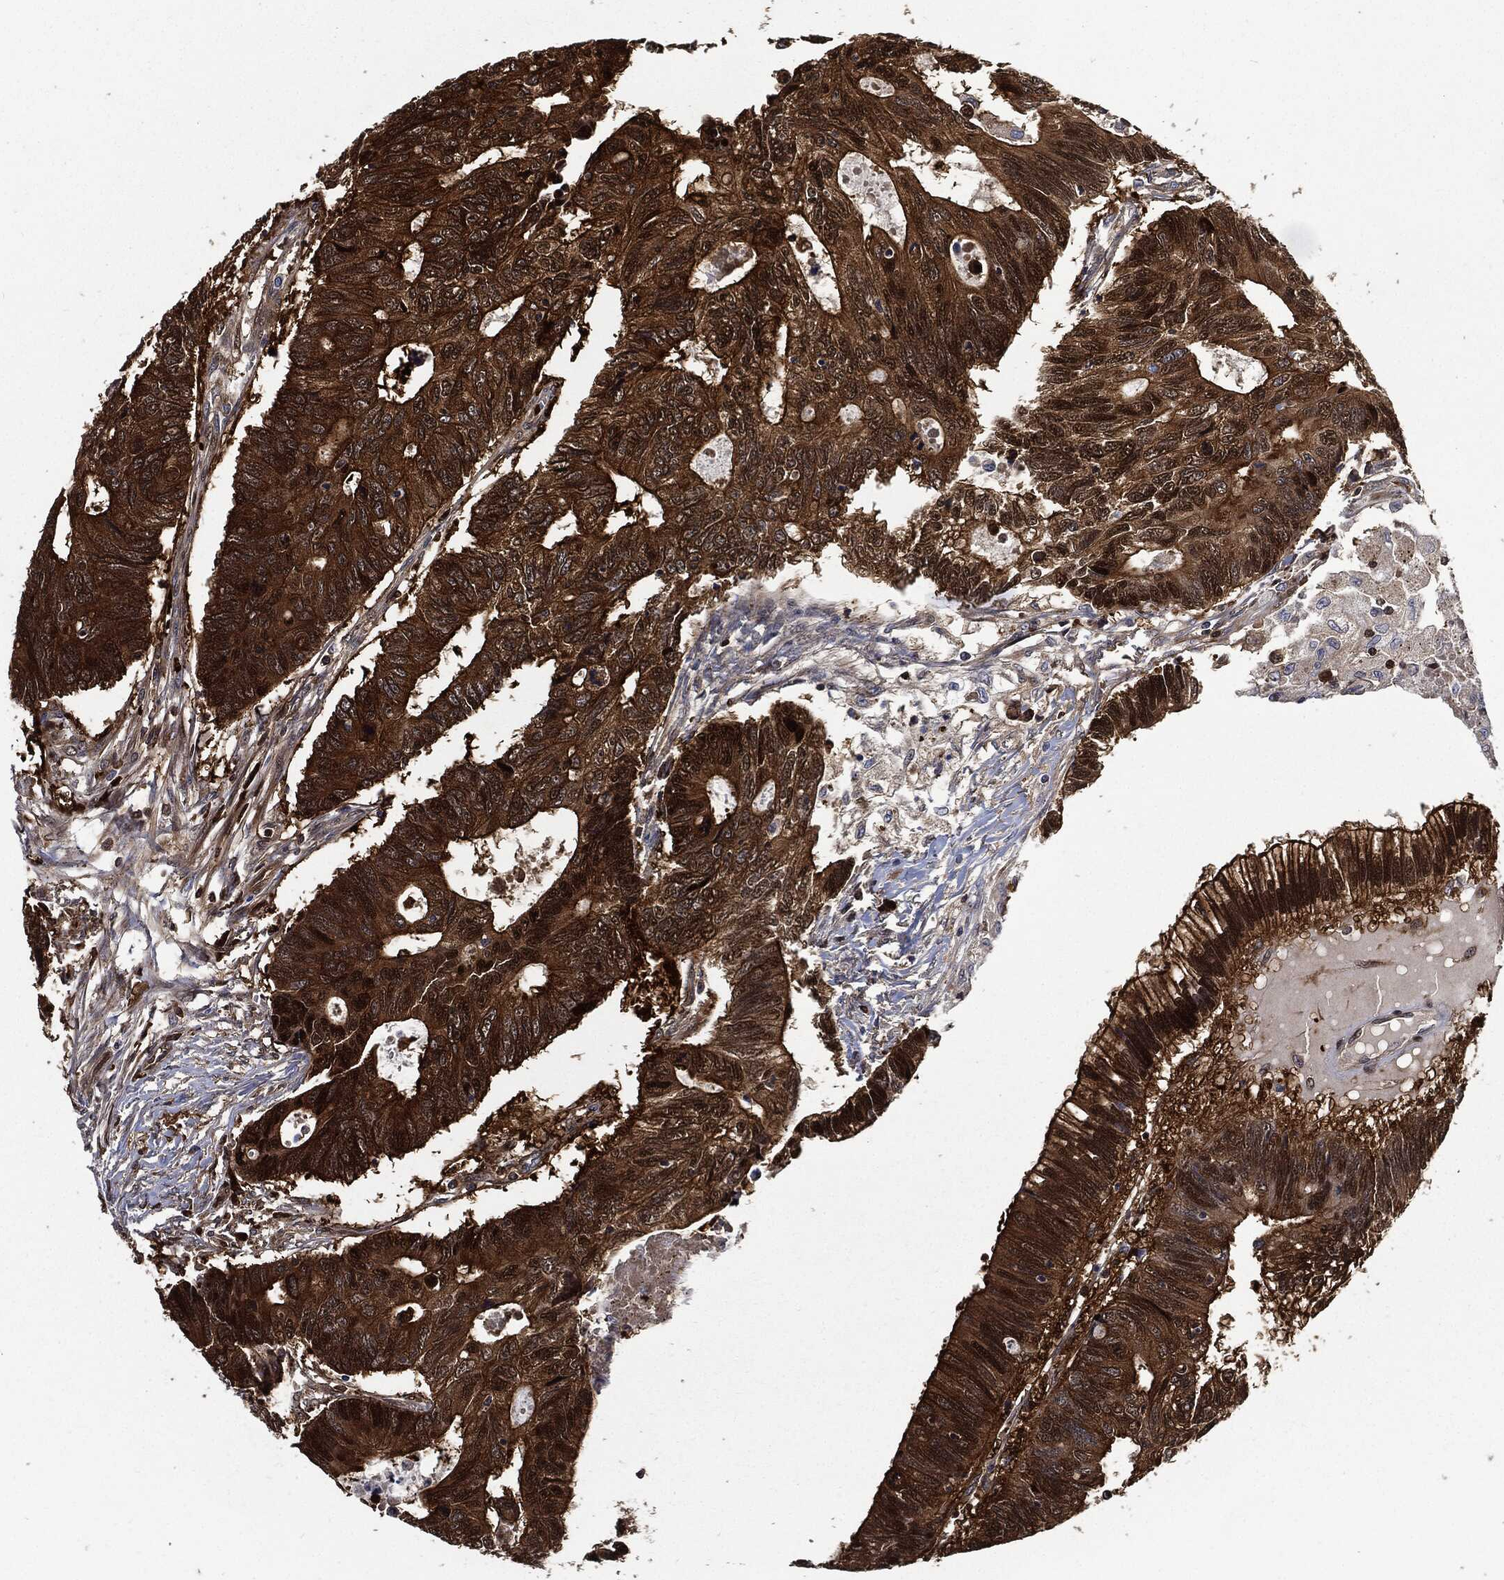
{"staining": {"intensity": "strong", "quantity": ">75%", "location": "cytoplasmic/membranous,nuclear"}, "tissue": "colorectal cancer", "cell_type": "Tumor cells", "image_type": "cancer", "snomed": [{"axis": "morphology", "description": "Adenocarcinoma, NOS"}, {"axis": "topography", "description": "Colon"}], "caption": "IHC (DAB (3,3'-diaminobenzidine)) staining of human colorectal adenocarcinoma reveals strong cytoplasmic/membranous and nuclear protein staining in about >75% of tumor cells.", "gene": "PRDX2", "patient": {"sex": "female", "age": 77}}